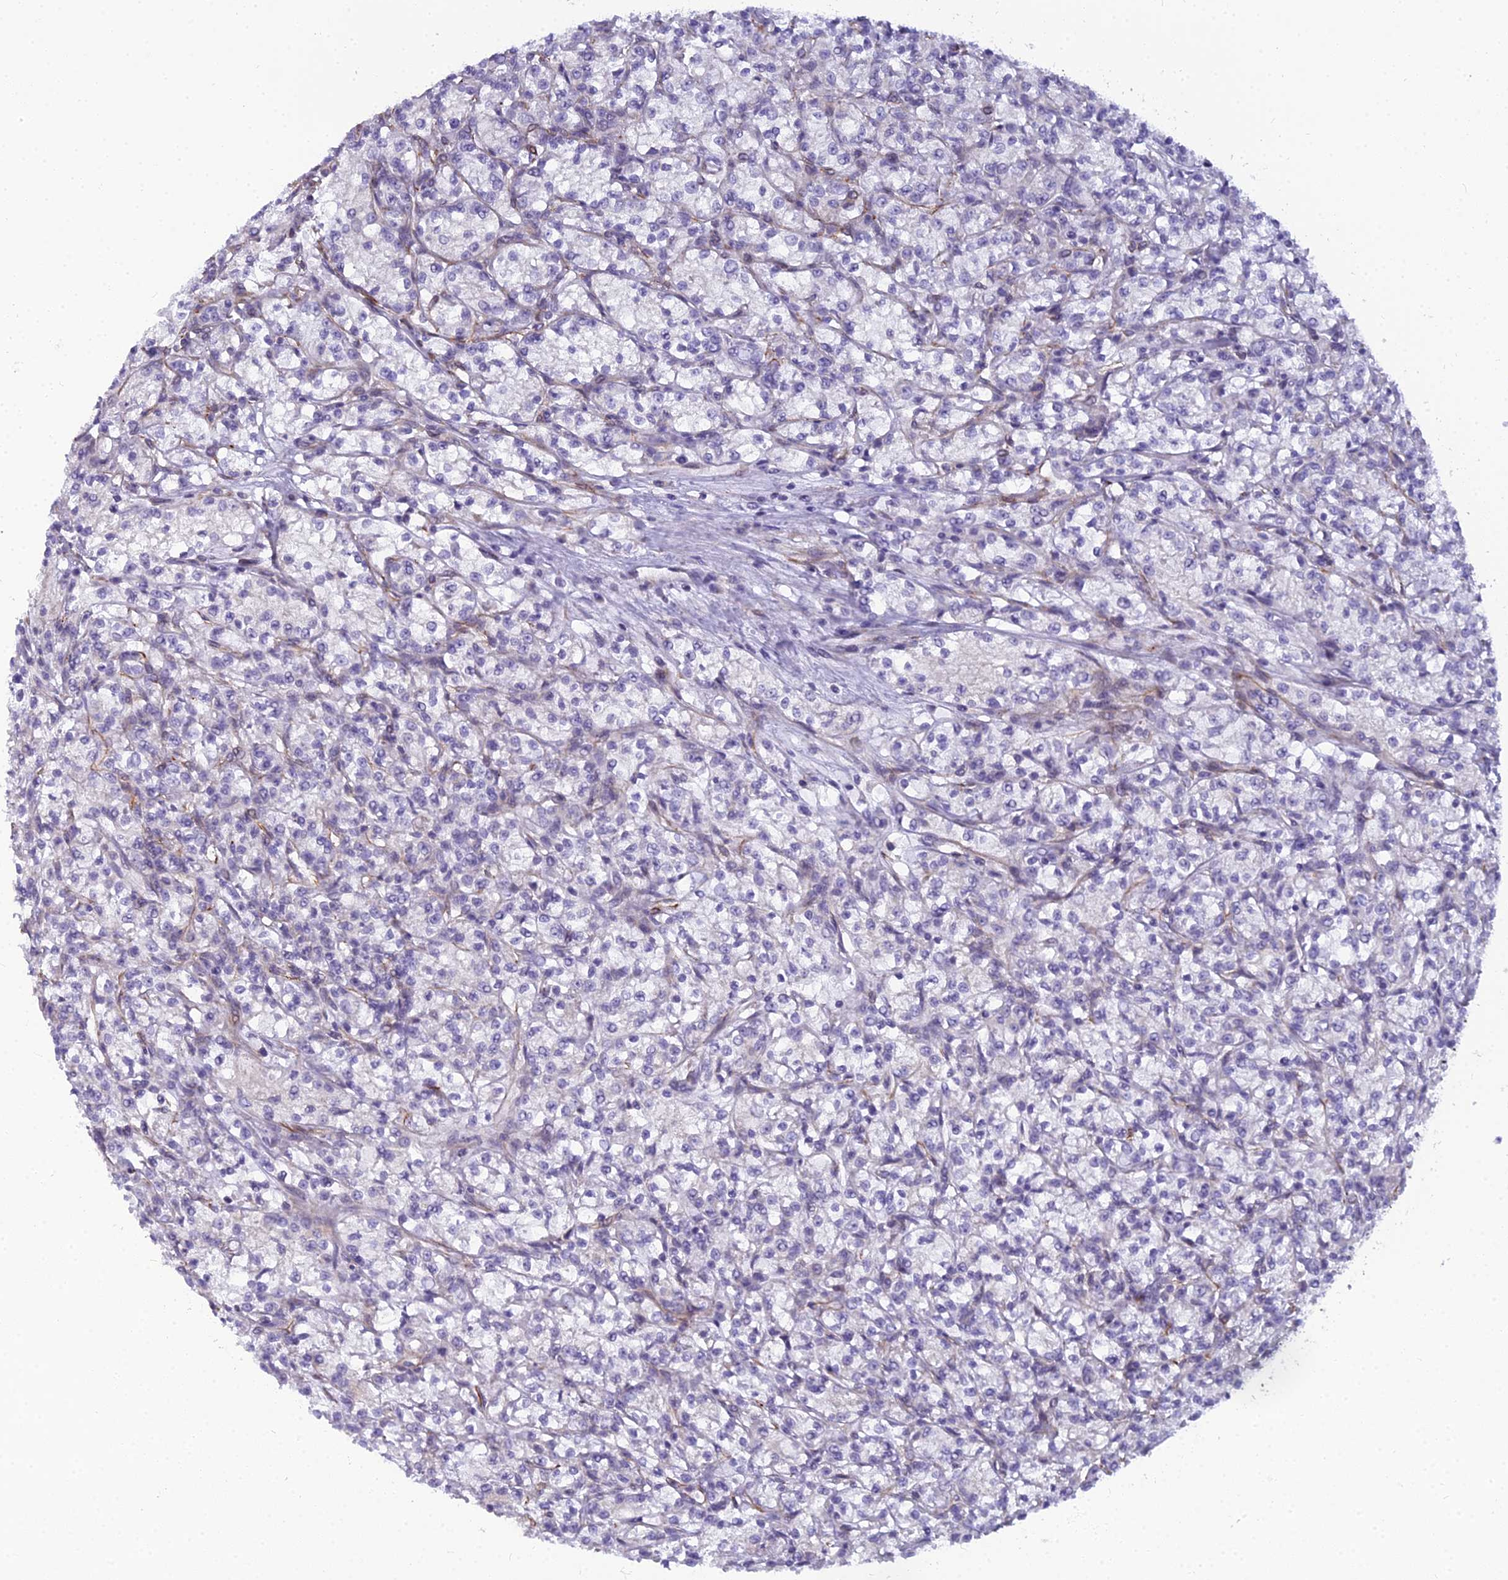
{"staining": {"intensity": "negative", "quantity": "none", "location": "none"}, "tissue": "renal cancer", "cell_type": "Tumor cells", "image_type": "cancer", "snomed": [{"axis": "morphology", "description": "Adenocarcinoma, NOS"}, {"axis": "topography", "description": "Kidney"}], "caption": "High power microscopy micrograph of an IHC image of renal cancer (adenocarcinoma), revealing no significant staining in tumor cells. (Brightfield microscopy of DAB (3,3'-diaminobenzidine) immunohistochemistry at high magnification).", "gene": "RGL3", "patient": {"sex": "female", "age": 59}}